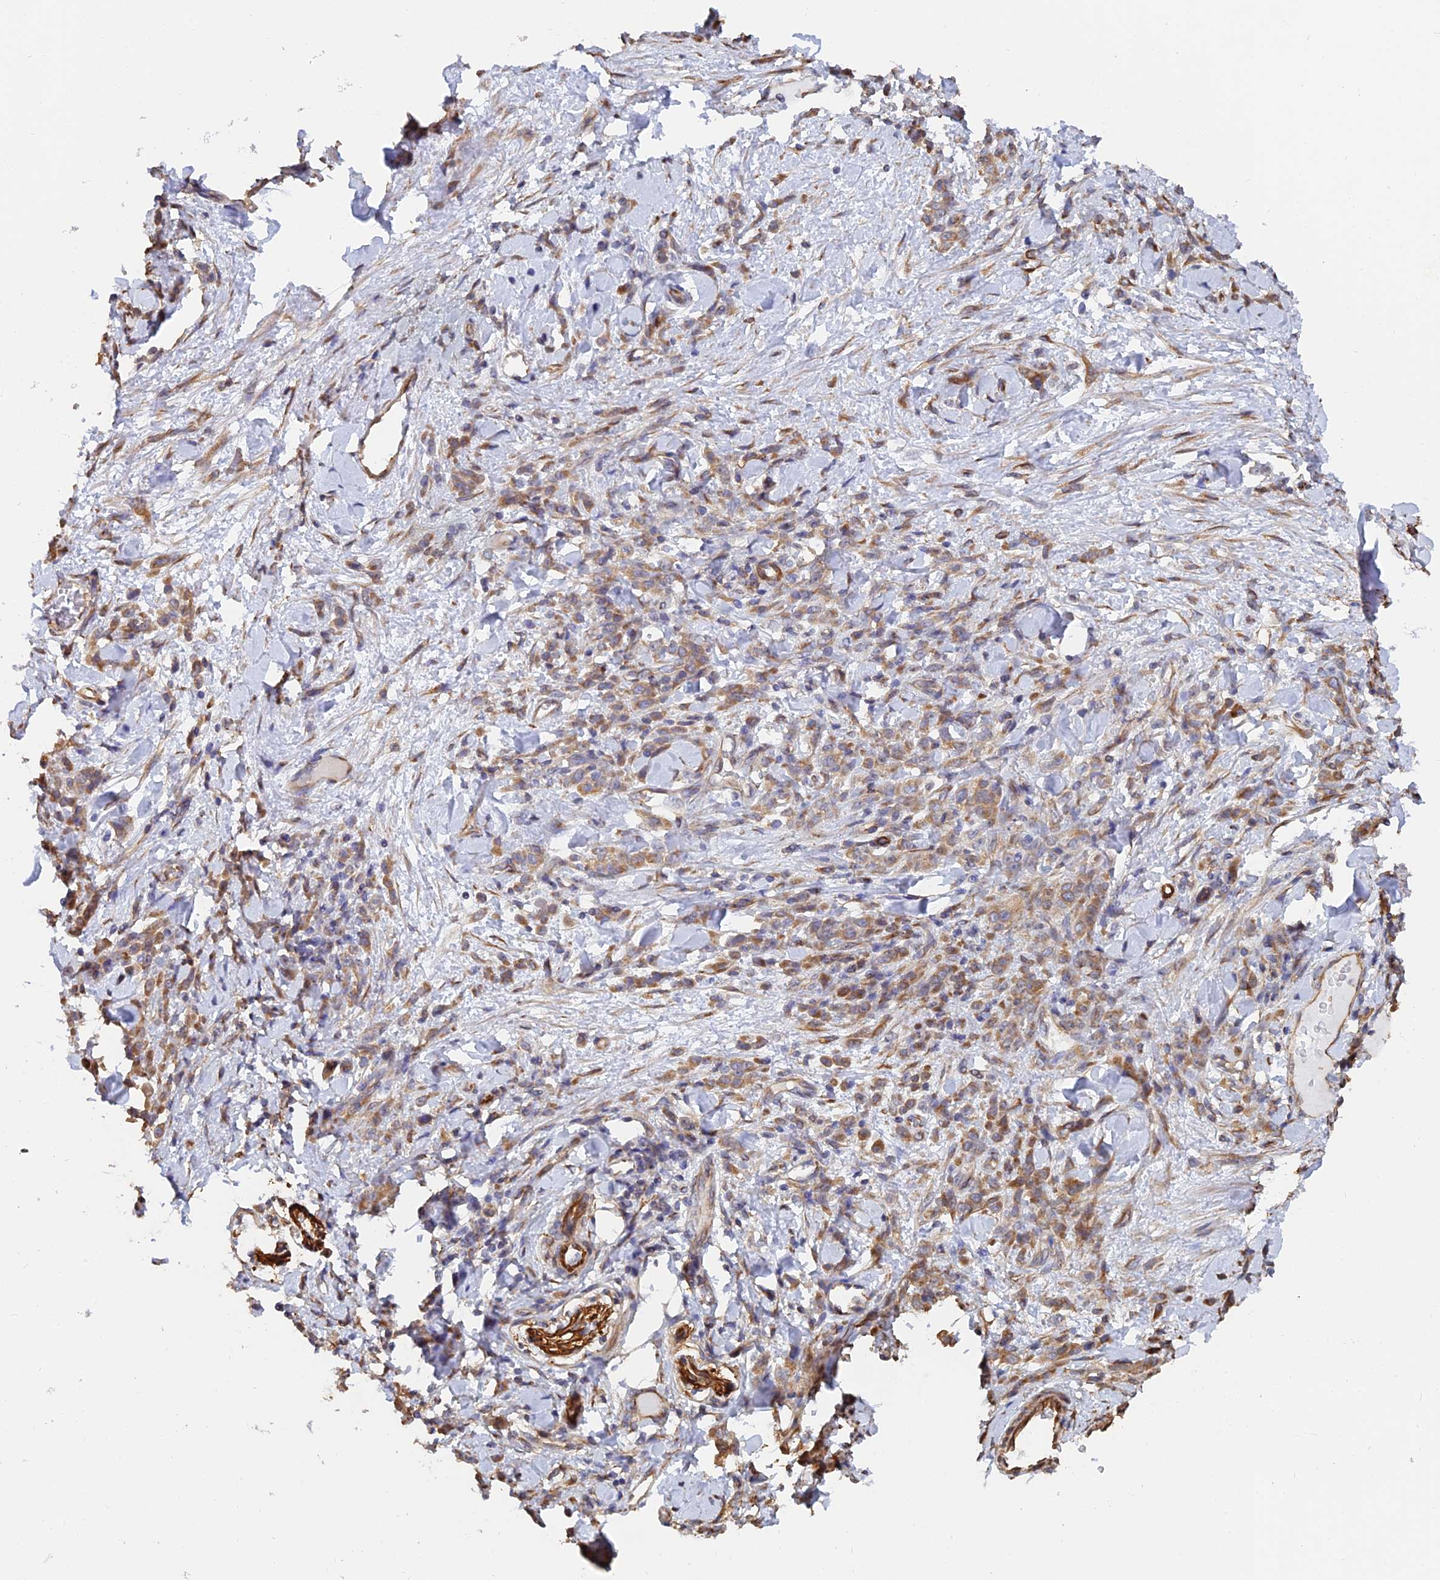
{"staining": {"intensity": "strong", "quantity": "25%-75%", "location": "cytoplasmic/membranous"}, "tissue": "stomach cancer", "cell_type": "Tumor cells", "image_type": "cancer", "snomed": [{"axis": "morphology", "description": "Normal tissue, NOS"}, {"axis": "morphology", "description": "Adenocarcinoma, NOS"}, {"axis": "topography", "description": "Stomach"}], "caption": "The immunohistochemical stain highlights strong cytoplasmic/membranous positivity in tumor cells of adenocarcinoma (stomach) tissue.", "gene": "WBP11", "patient": {"sex": "male", "age": 82}}